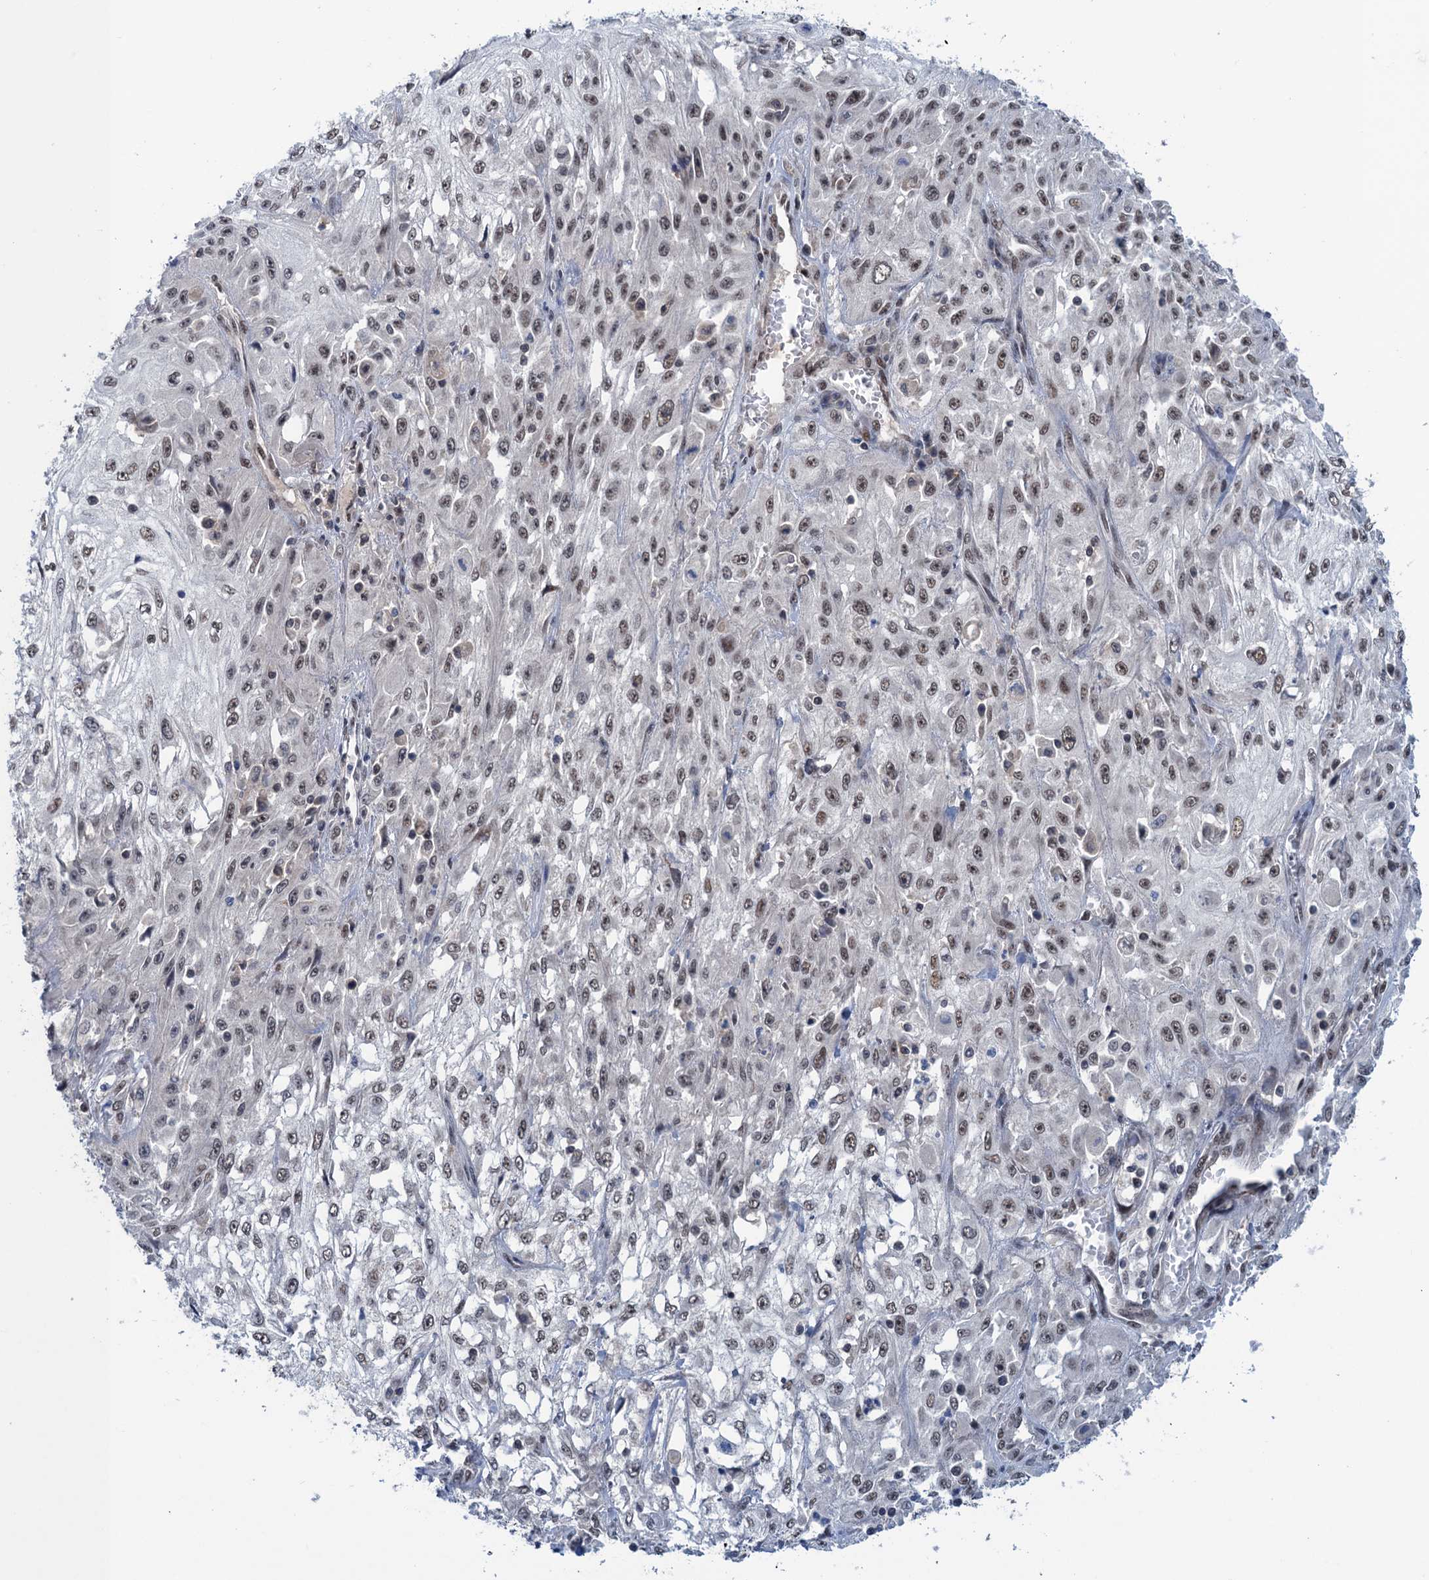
{"staining": {"intensity": "moderate", "quantity": ">75%", "location": "nuclear"}, "tissue": "skin cancer", "cell_type": "Tumor cells", "image_type": "cancer", "snomed": [{"axis": "morphology", "description": "Squamous cell carcinoma, NOS"}, {"axis": "morphology", "description": "Squamous cell carcinoma, metastatic, NOS"}, {"axis": "topography", "description": "Skin"}, {"axis": "topography", "description": "Lymph node"}], "caption": "A micrograph of squamous cell carcinoma (skin) stained for a protein shows moderate nuclear brown staining in tumor cells. (DAB IHC with brightfield microscopy, high magnification).", "gene": "SAE1", "patient": {"sex": "male", "age": 75}}